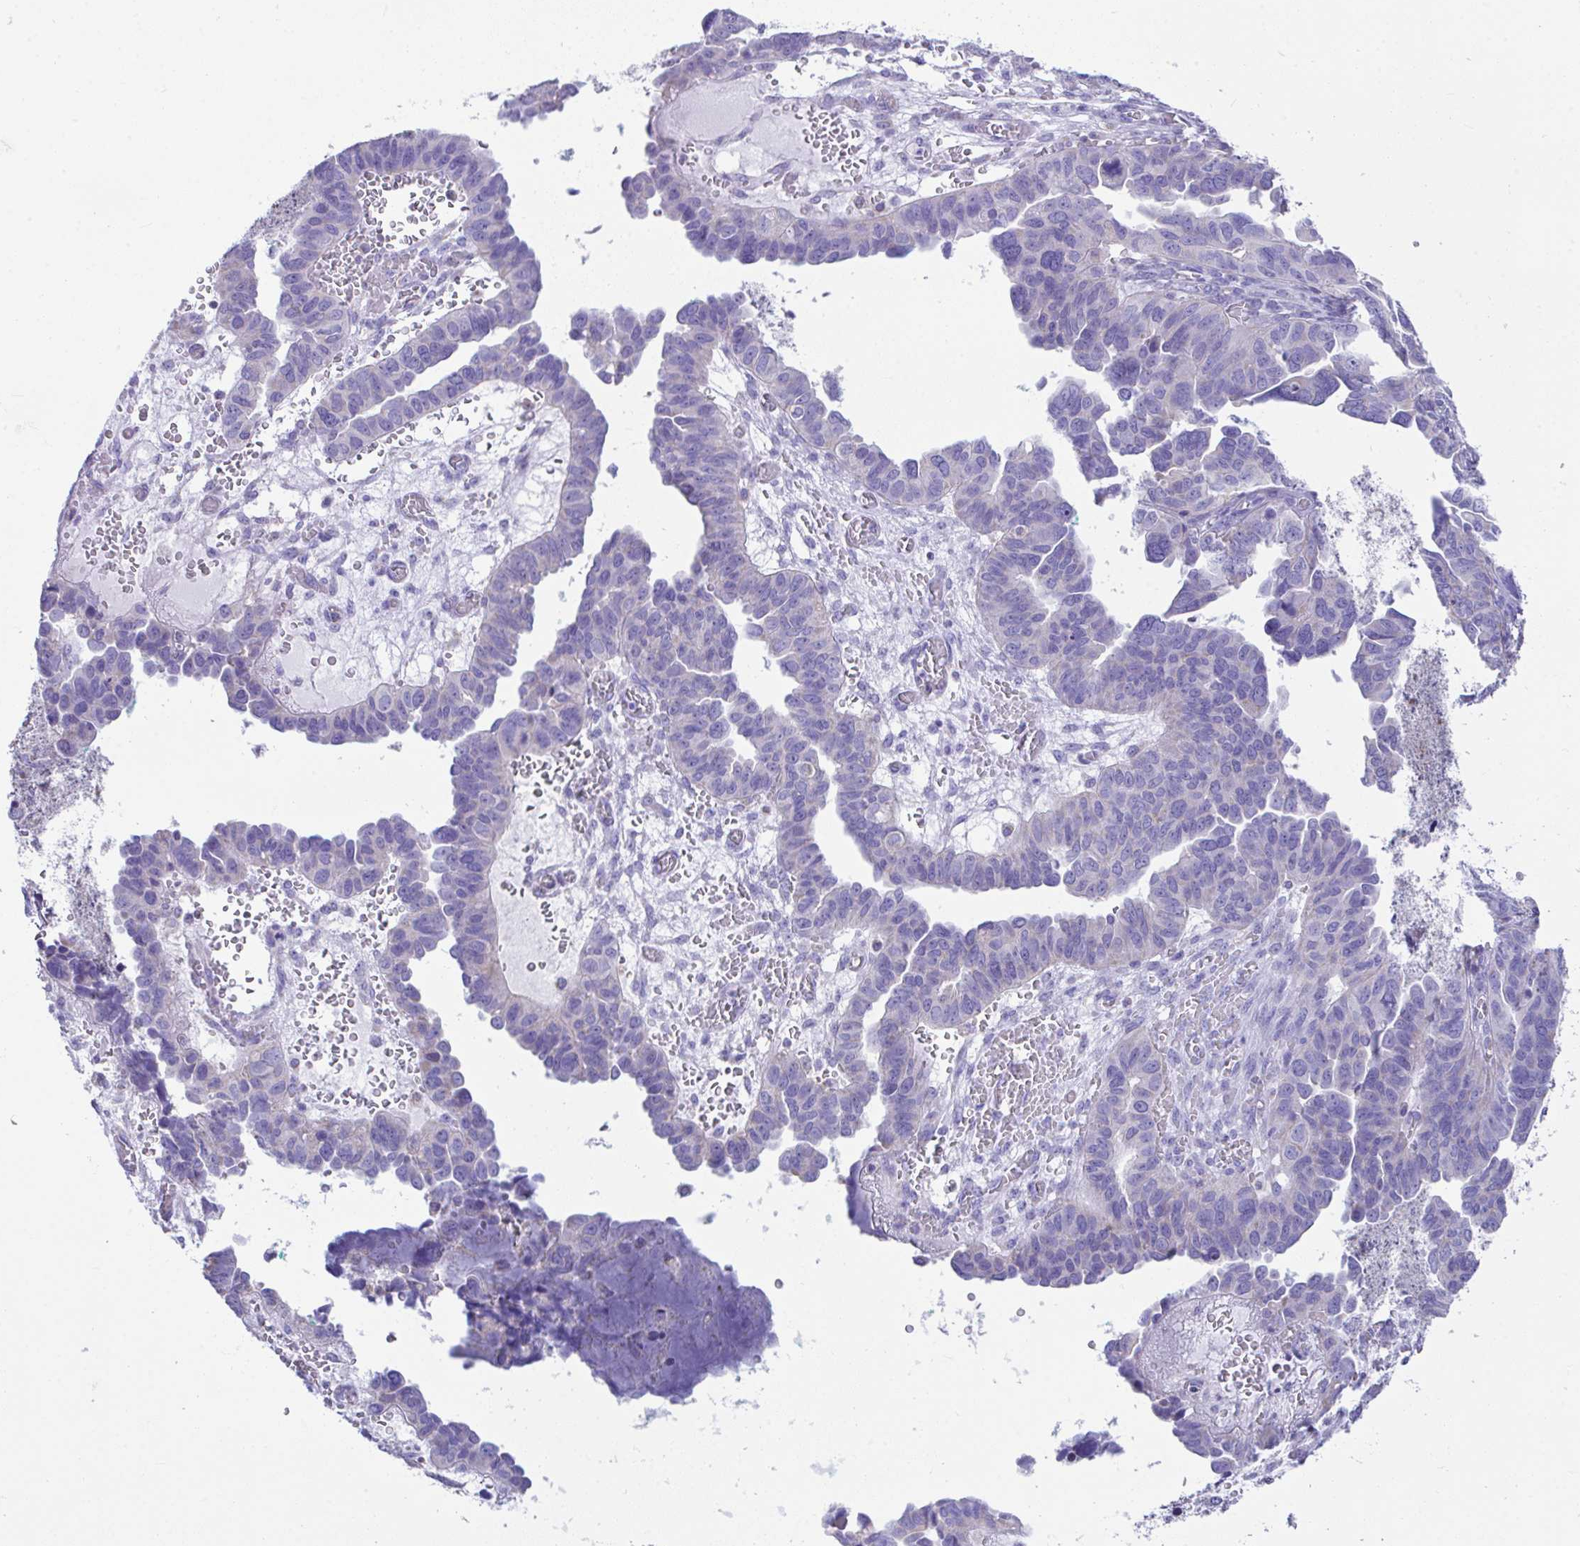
{"staining": {"intensity": "negative", "quantity": "none", "location": "none"}, "tissue": "ovarian cancer", "cell_type": "Tumor cells", "image_type": "cancer", "snomed": [{"axis": "morphology", "description": "Cystadenocarcinoma, serous, NOS"}, {"axis": "topography", "description": "Ovary"}], "caption": "Ovarian cancer stained for a protein using immunohistochemistry exhibits no positivity tumor cells.", "gene": "NLRP8", "patient": {"sex": "female", "age": 64}}